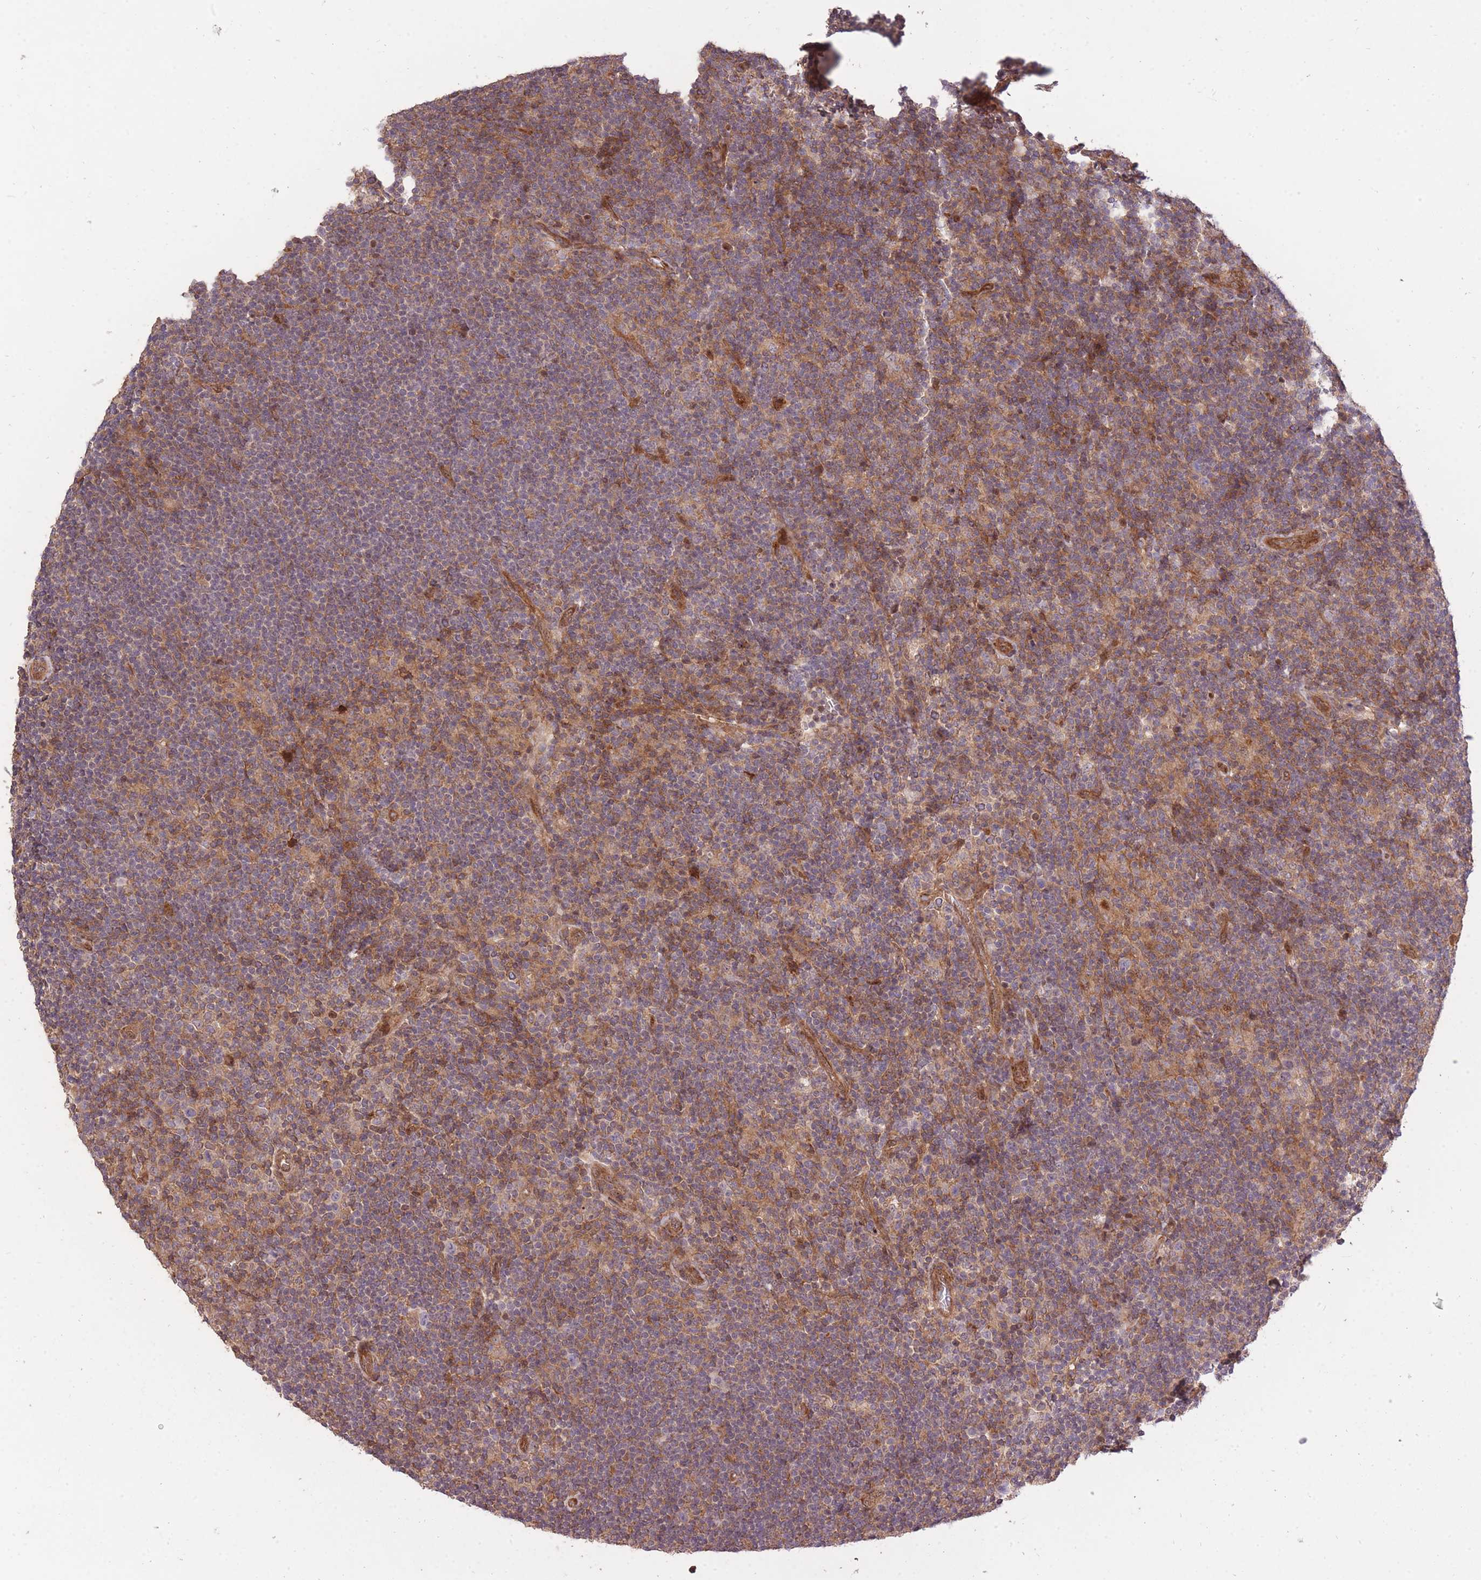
{"staining": {"intensity": "negative", "quantity": "none", "location": "none"}, "tissue": "lymphoma", "cell_type": "Tumor cells", "image_type": "cancer", "snomed": [{"axis": "morphology", "description": "Hodgkin's disease, NOS"}, {"axis": "topography", "description": "Lymph node"}], "caption": "High magnification brightfield microscopy of lymphoma stained with DAB (brown) and counterstained with hematoxylin (blue): tumor cells show no significant staining.", "gene": "PLD1", "patient": {"sex": "female", "age": 57}}